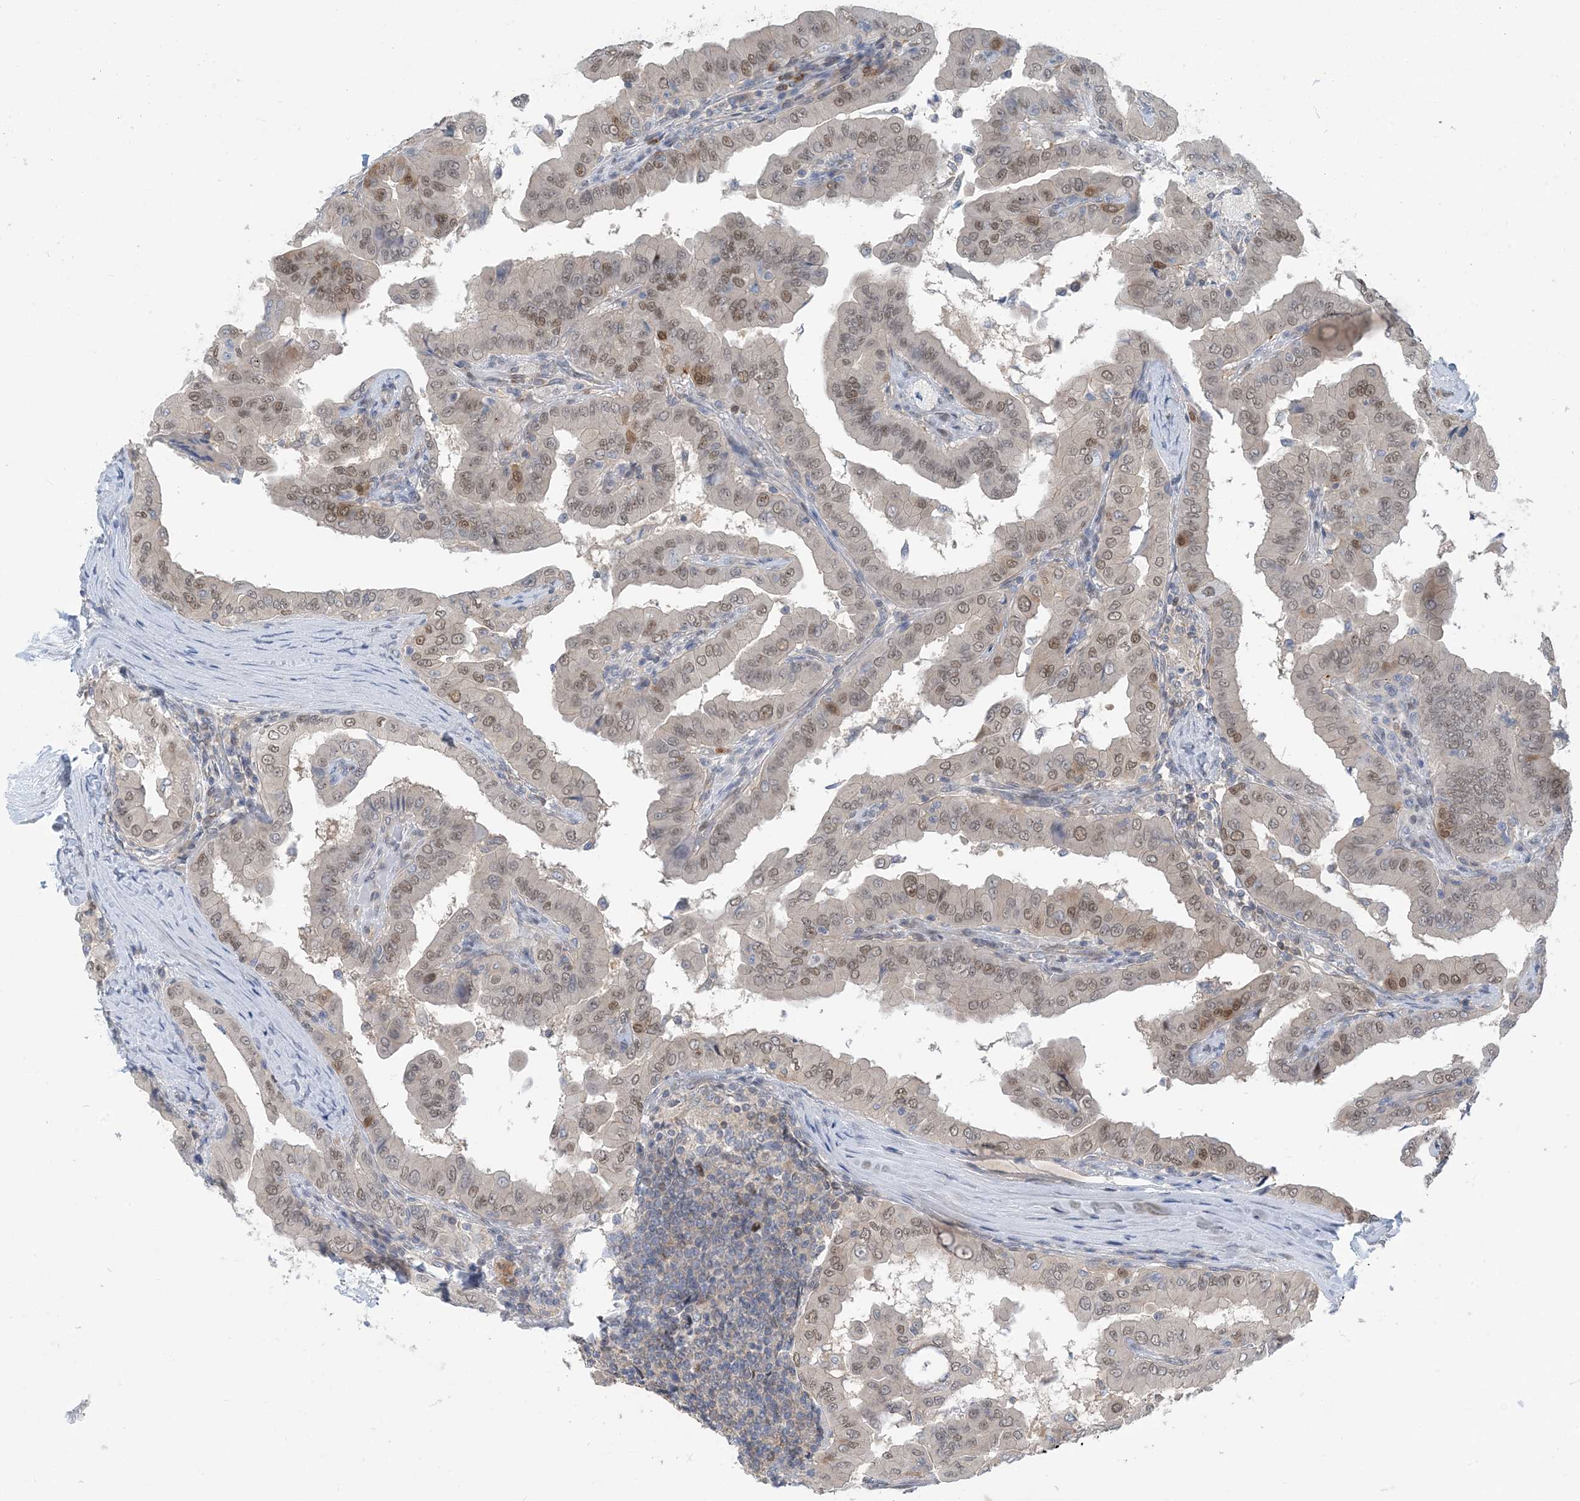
{"staining": {"intensity": "weak", "quantity": ">75%", "location": "nuclear"}, "tissue": "thyroid cancer", "cell_type": "Tumor cells", "image_type": "cancer", "snomed": [{"axis": "morphology", "description": "Papillary adenocarcinoma, NOS"}, {"axis": "topography", "description": "Thyroid gland"}], "caption": "This photomicrograph exhibits IHC staining of thyroid cancer, with low weak nuclear staining in approximately >75% of tumor cells.", "gene": "ZC3H12A", "patient": {"sex": "male", "age": 33}}